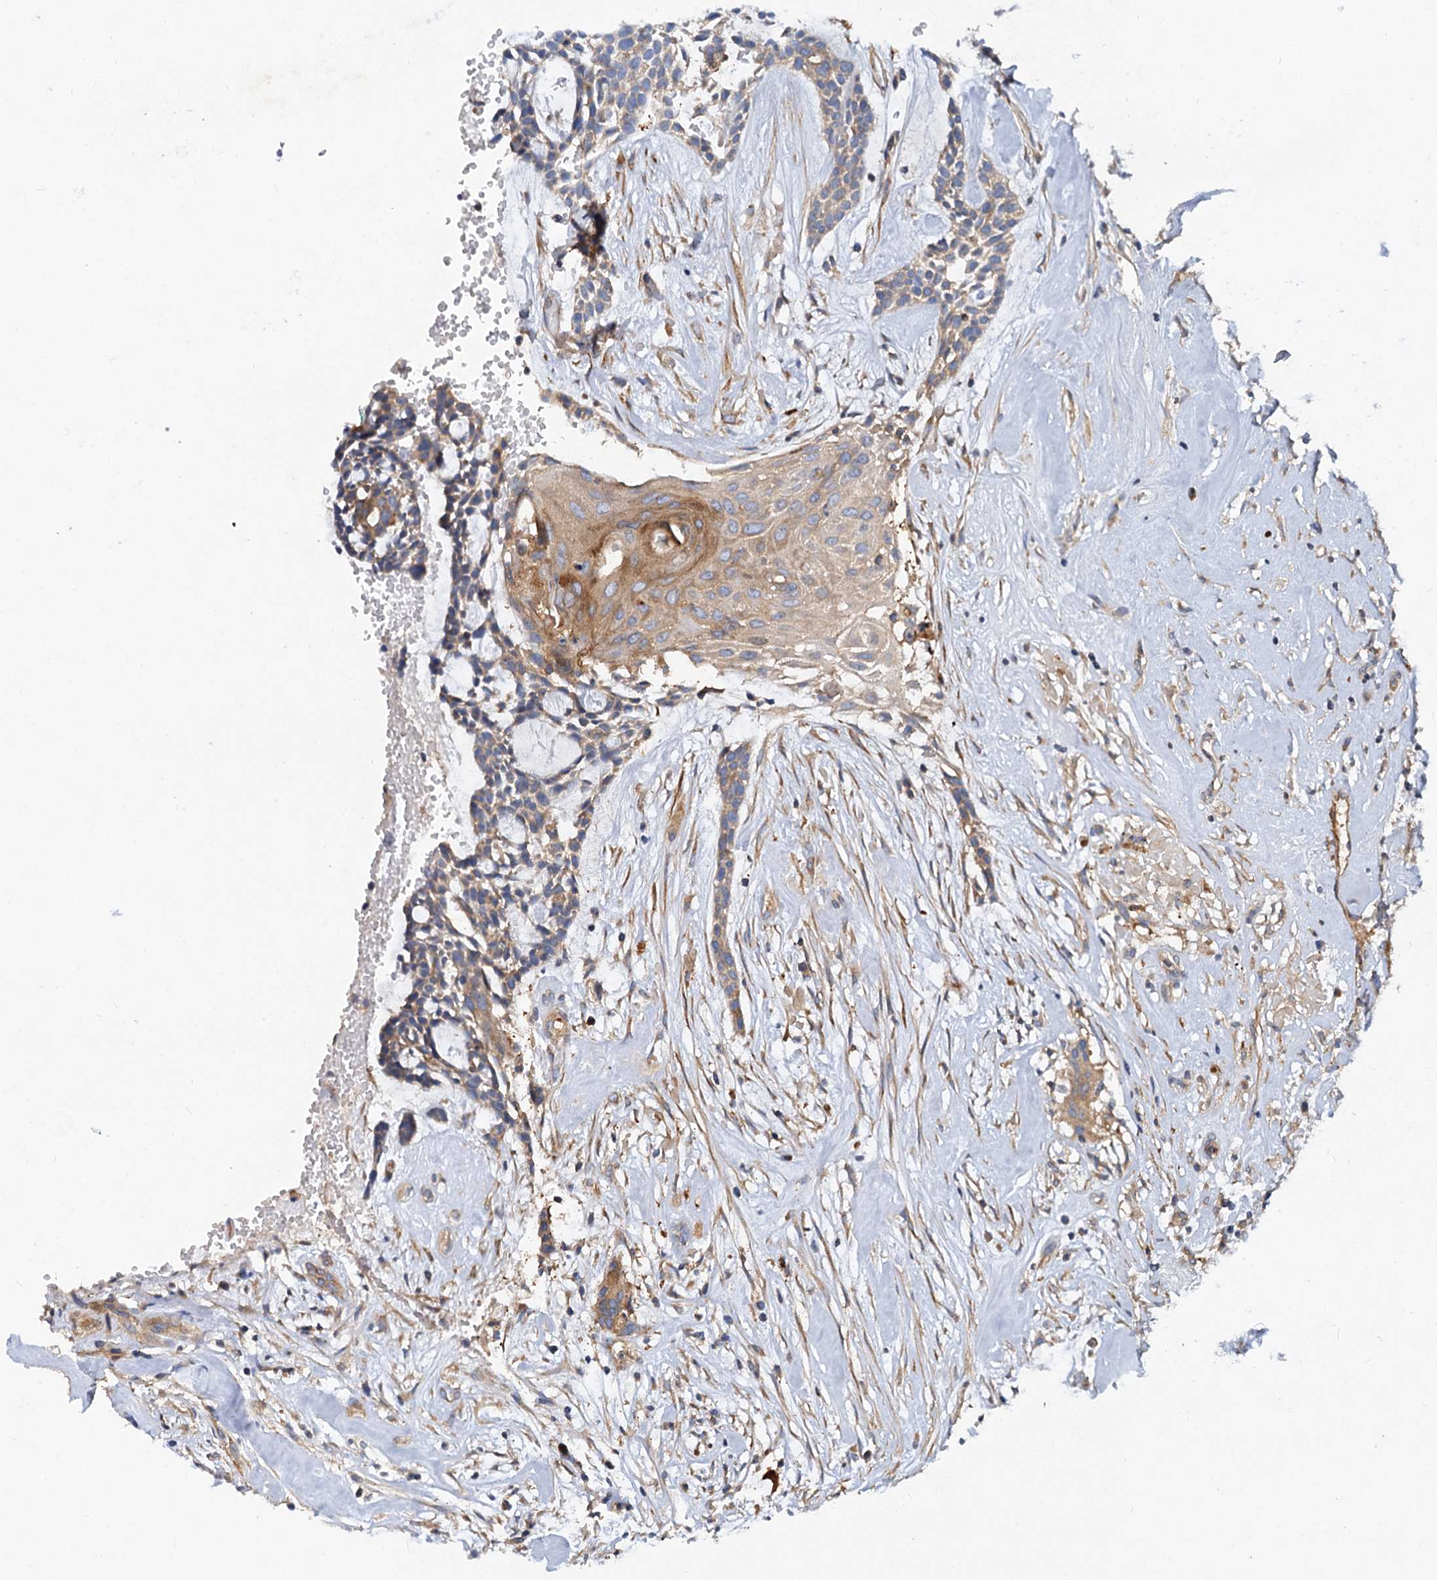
{"staining": {"intensity": "weak", "quantity": "25%-75%", "location": "cytoplasmic/membranous"}, "tissue": "head and neck cancer", "cell_type": "Tumor cells", "image_type": "cancer", "snomed": [{"axis": "morphology", "description": "Adenocarcinoma, NOS"}, {"axis": "topography", "description": "Subcutis"}, {"axis": "topography", "description": "Head-Neck"}], "caption": "Immunohistochemical staining of head and neck cancer (adenocarcinoma) exhibits low levels of weak cytoplasmic/membranous expression in about 25%-75% of tumor cells.", "gene": "ALKBH7", "patient": {"sex": "female", "age": 73}}